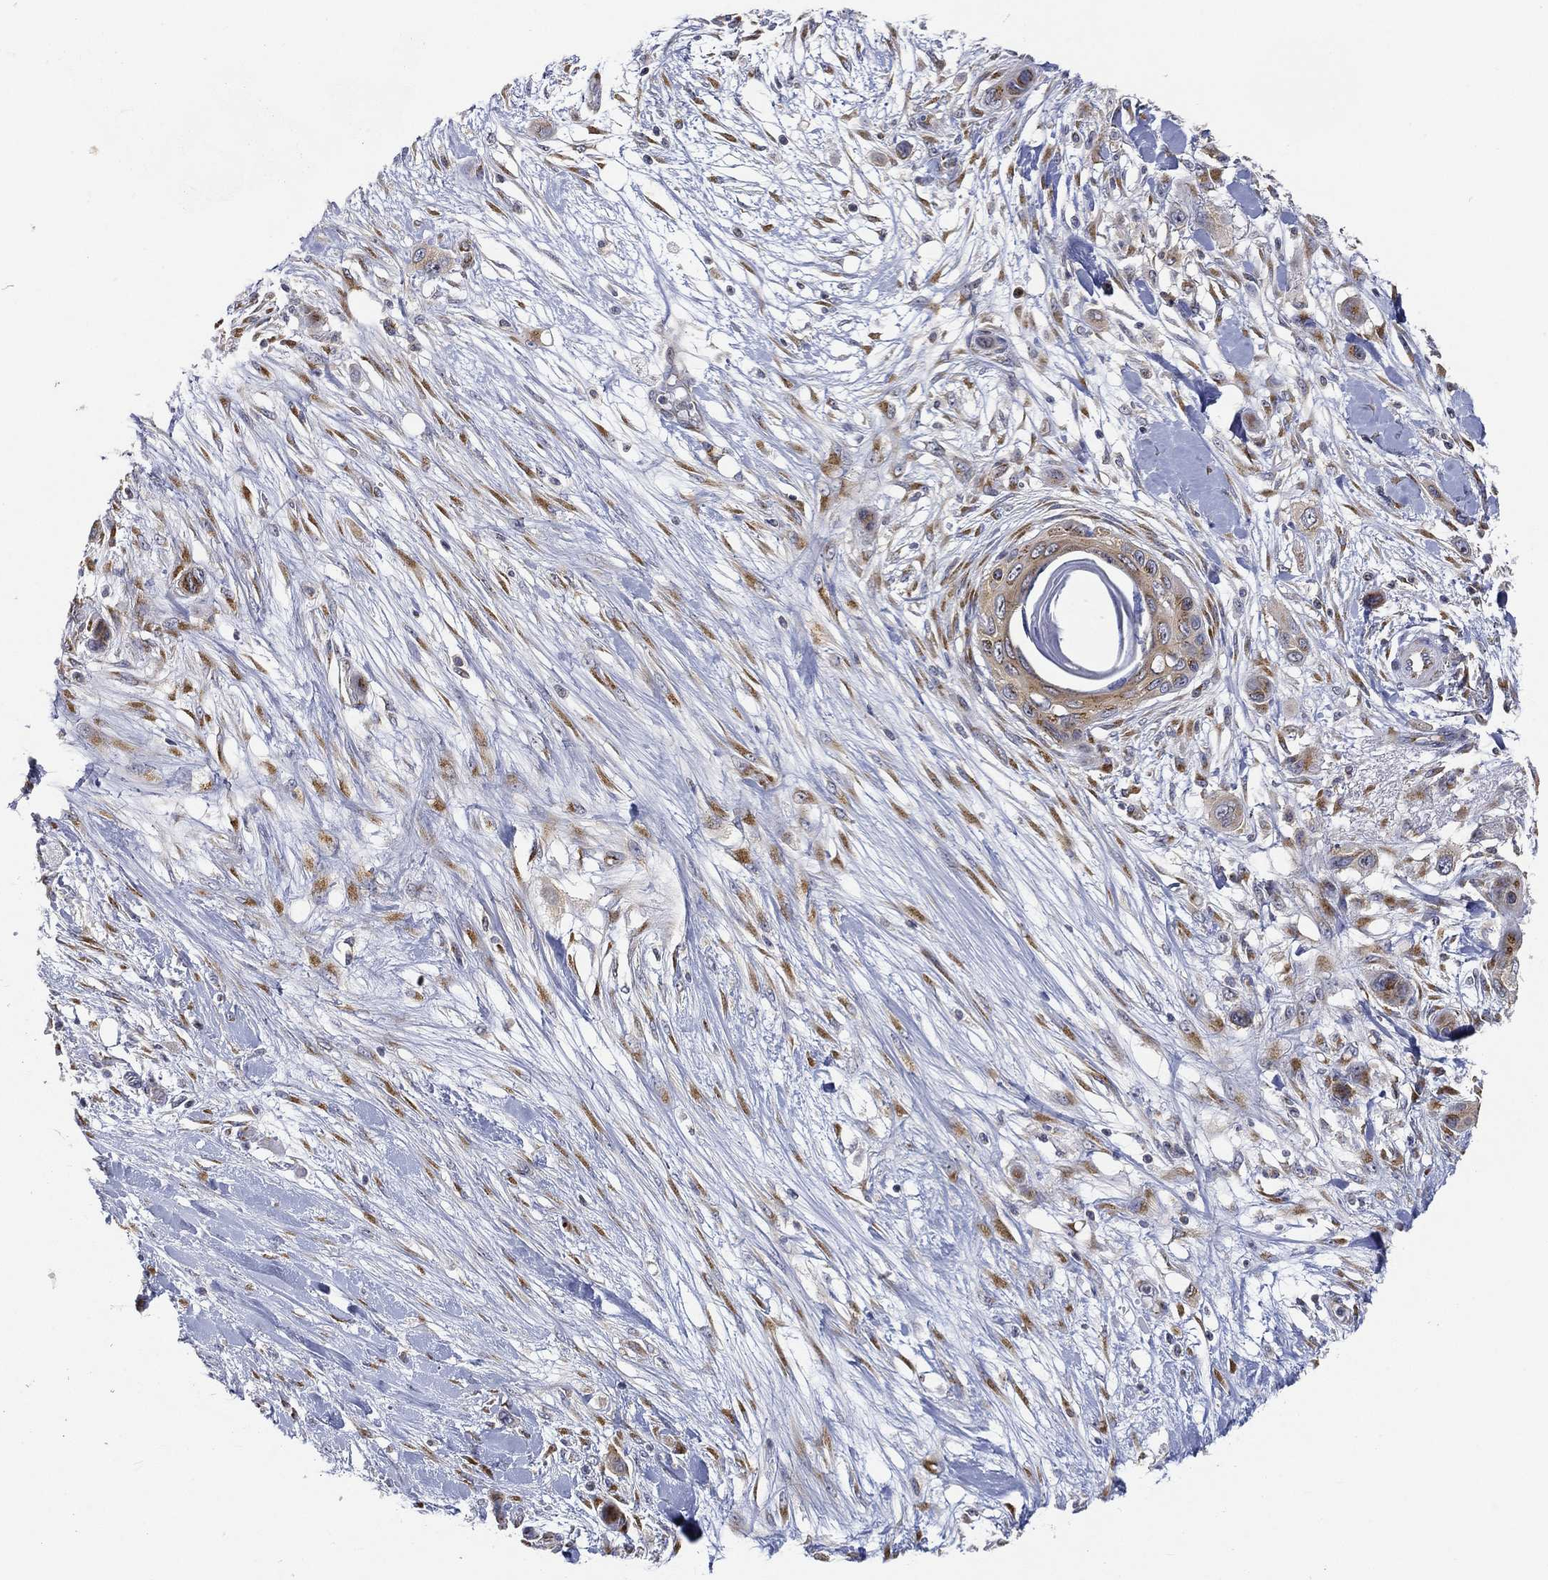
{"staining": {"intensity": "moderate", "quantity": ">75%", "location": "cytoplasmic/membranous"}, "tissue": "skin cancer", "cell_type": "Tumor cells", "image_type": "cancer", "snomed": [{"axis": "morphology", "description": "Squamous cell carcinoma, NOS"}, {"axis": "topography", "description": "Skin"}], "caption": "High-power microscopy captured an immunohistochemistry (IHC) photomicrograph of squamous cell carcinoma (skin), revealing moderate cytoplasmic/membranous positivity in approximately >75% of tumor cells. (brown staining indicates protein expression, while blue staining denotes nuclei).", "gene": "TICAM1", "patient": {"sex": "male", "age": 79}}